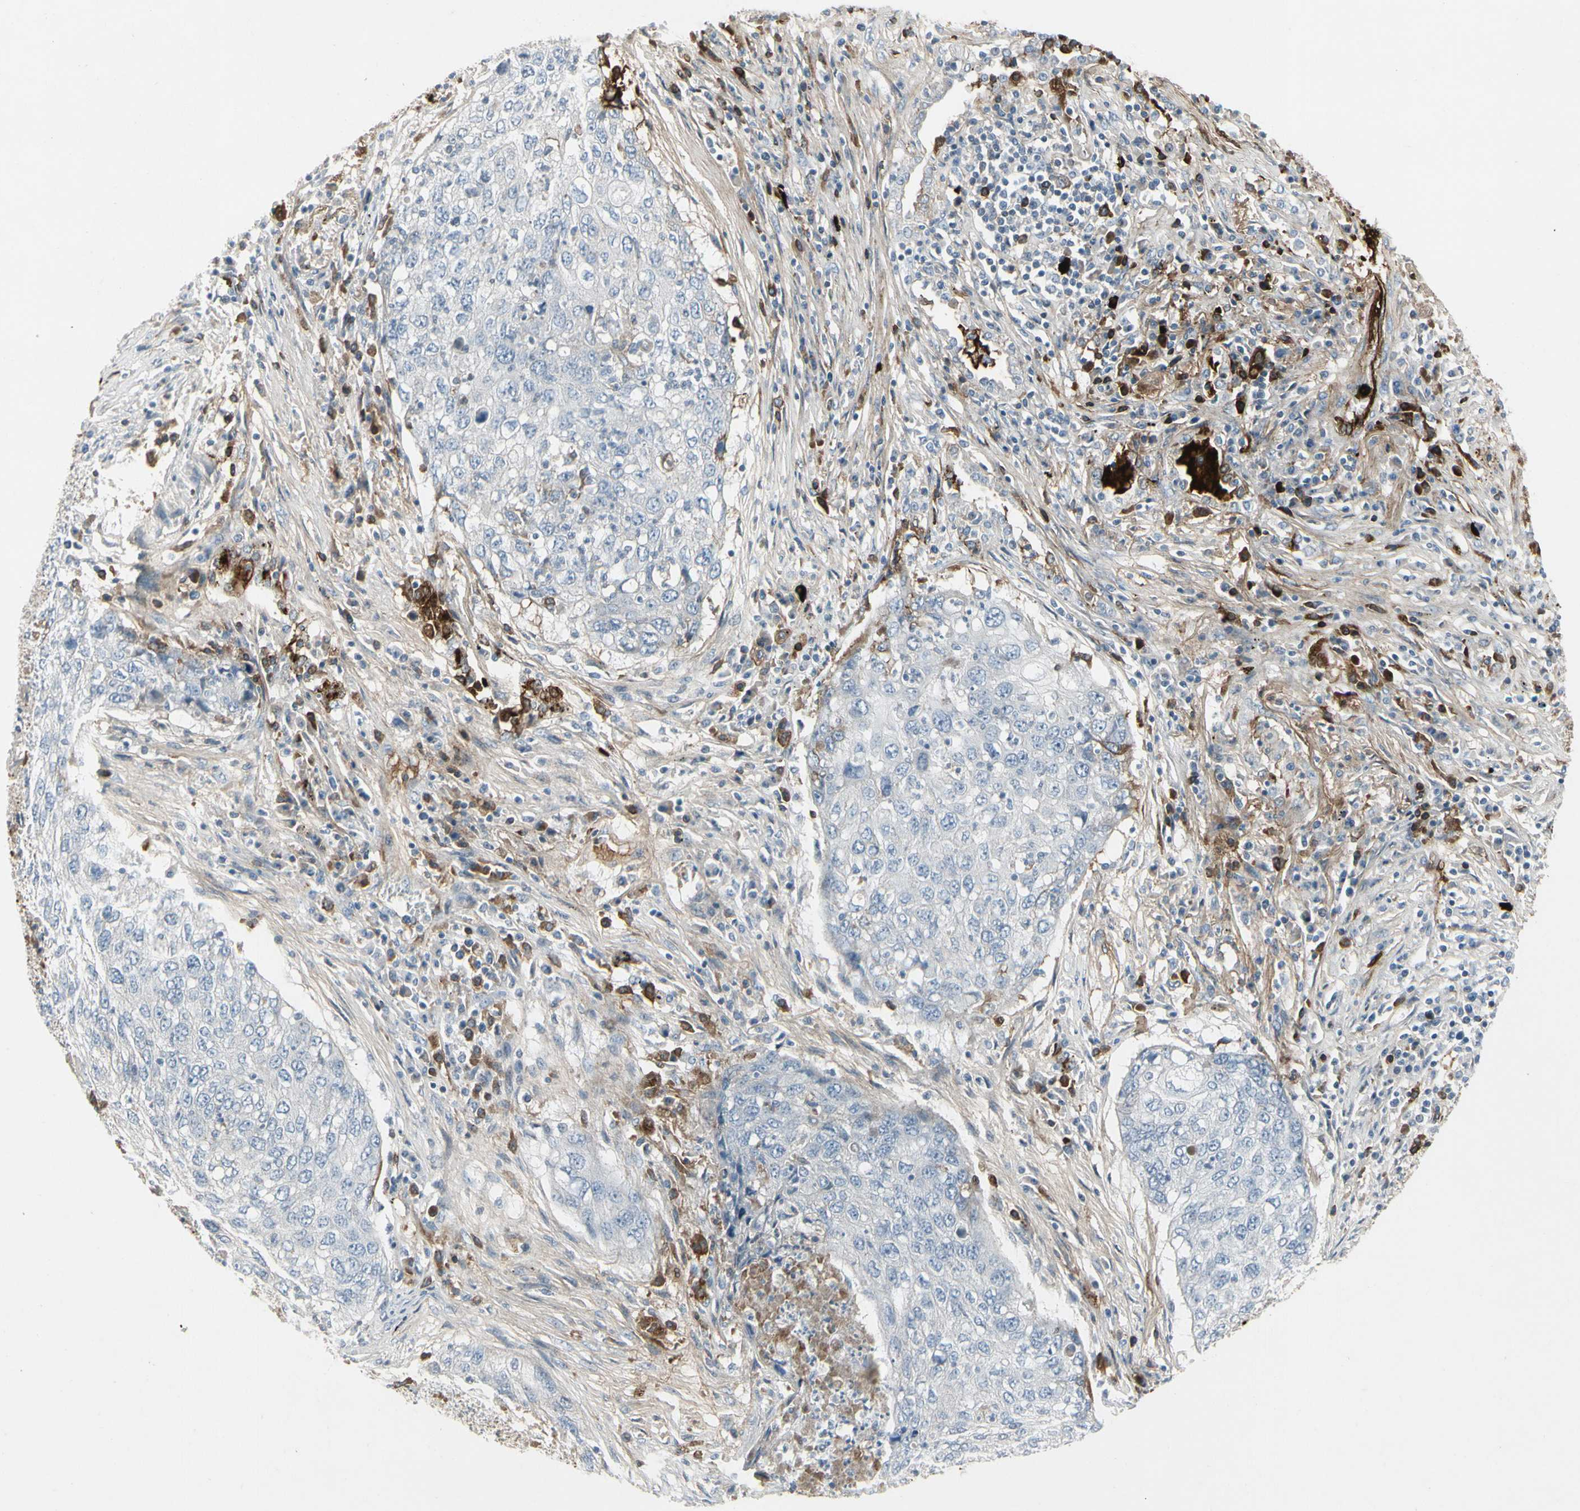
{"staining": {"intensity": "negative", "quantity": "none", "location": "none"}, "tissue": "lung cancer", "cell_type": "Tumor cells", "image_type": "cancer", "snomed": [{"axis": "morphology", "description": "Squamous cell carcinoma, NOS"}, {"axis": "topography", "description": "Lung"}], "caption": "Tumor cells show no significant protein staining in lung cancer (squamous cell carcinoma).", "gene": "IGHM", "patient": {"sex": "female", "age": 63}}